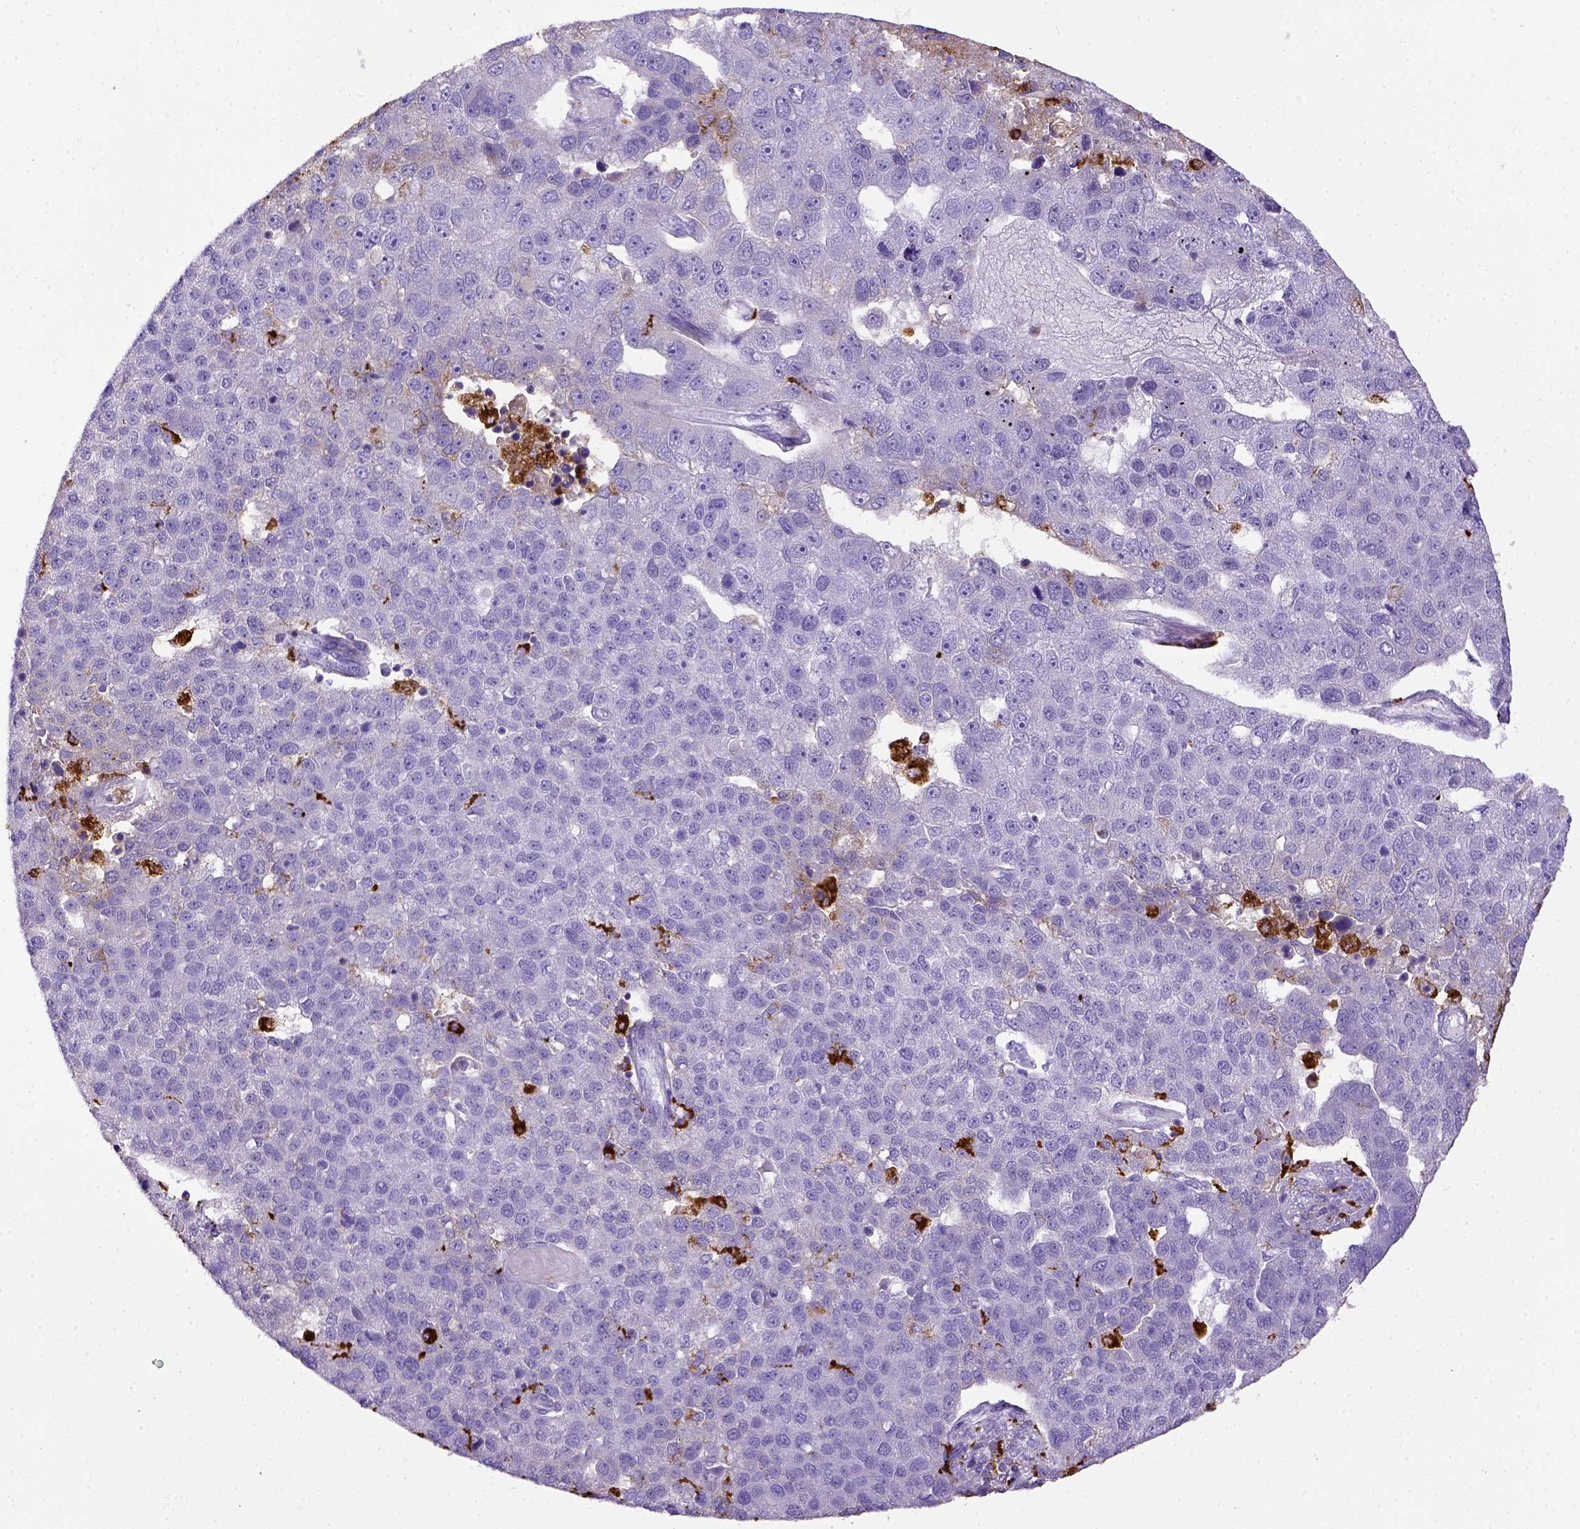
{"staining": {"intensity": "negative", "quantity": "none", "location": "none"}, "tissue": "pancreatic cancer", "cell_type": "Tumor cells", "image_type": "cancer", "snomed": [{"axis": "morphology", "description": "Adenocarcinoma, NOS"}, {"axis": "topography", "description": "Pancreas"}], "caption": "The micrograph demonstrates no staining of tumor cells in pancreatic cancer. (DAB immunohistochemistry, high magnification).", "gene": "CD68", "patient": {"sex": "female", "age": 61}}